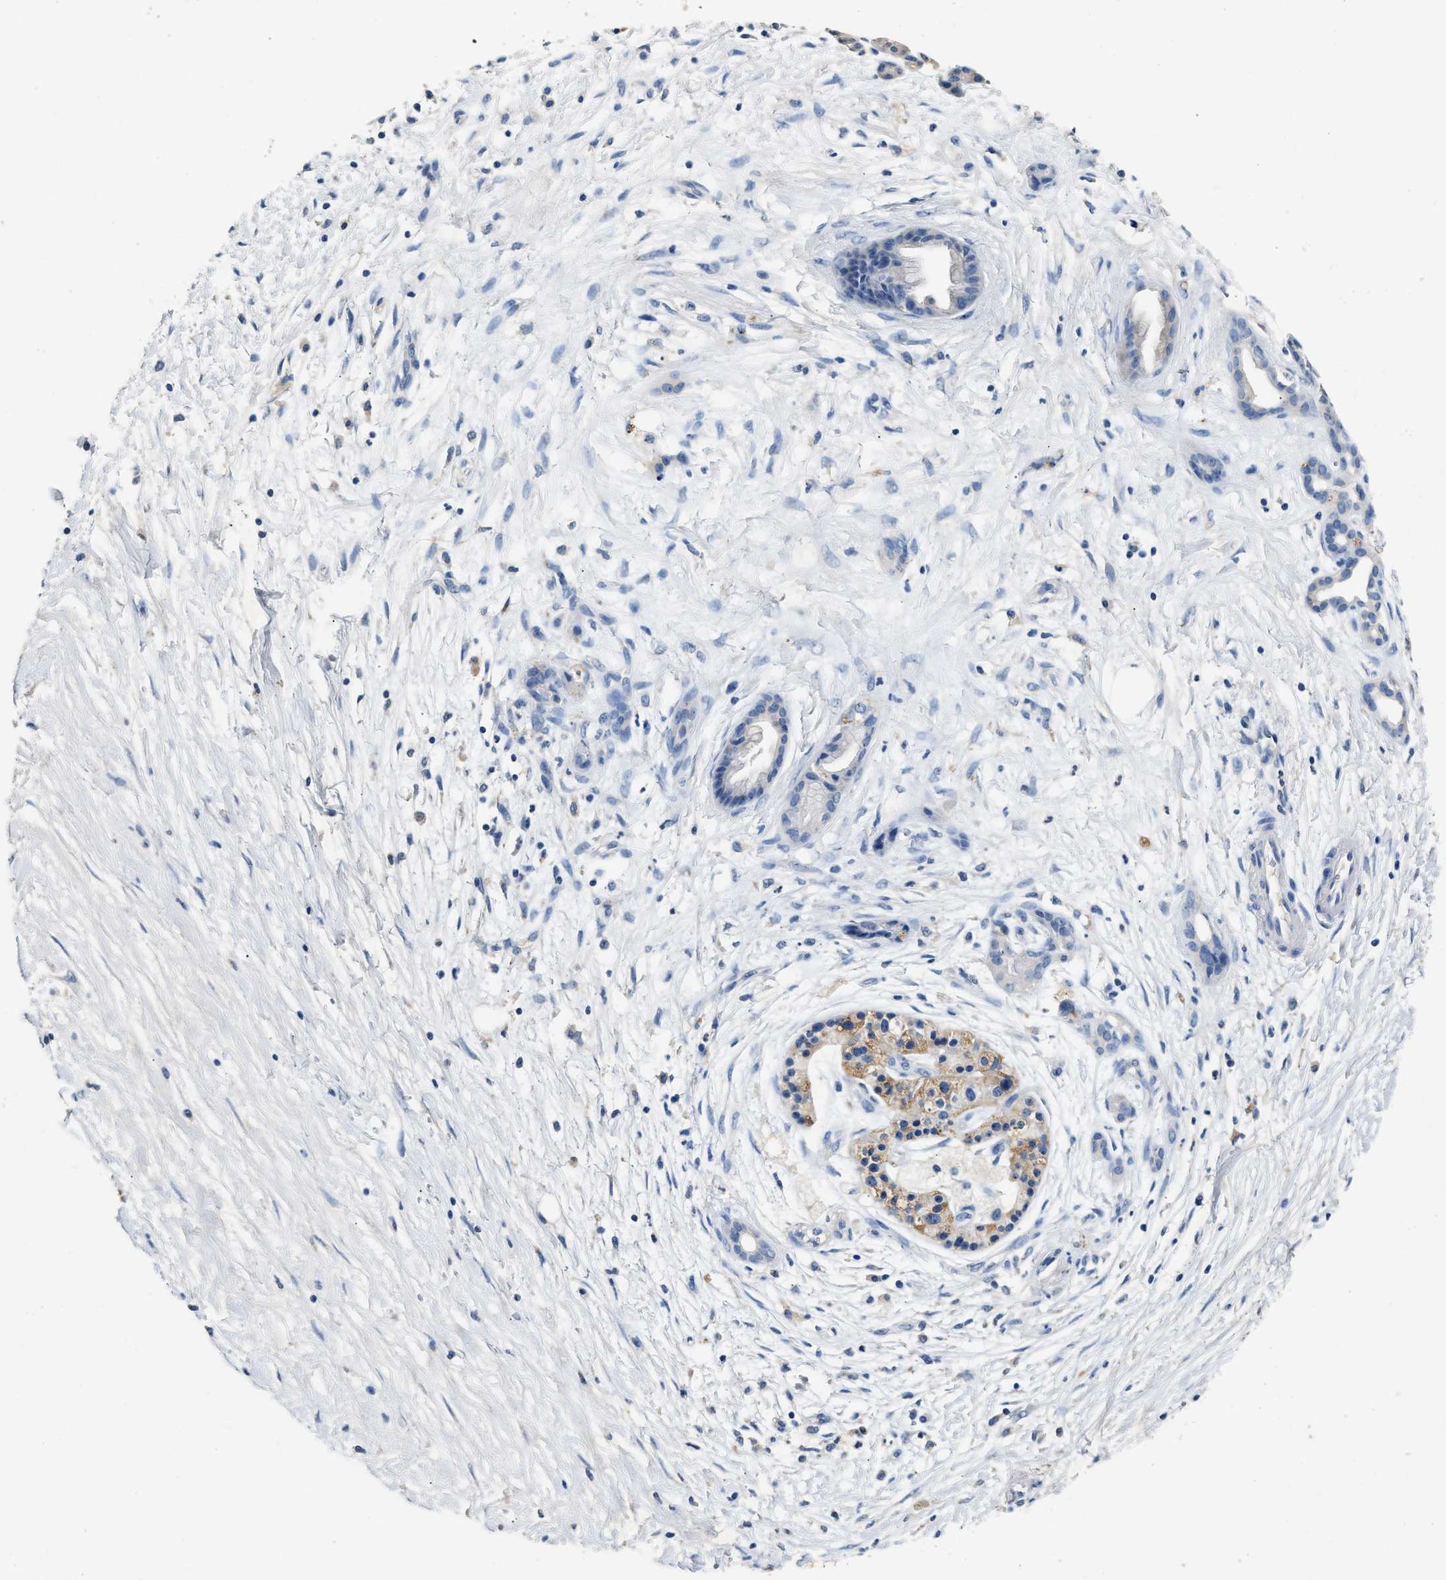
{"staining": {"intensity": "negative", "quantity": "none", "location": "none"}, "tissue": "pancreatic cancer", "cell_type": "Tumor cells", "image_type": "cancer", "snomed": [{"axis": "morphology", "description": "Adenocarcinoma, NOS"}, {"axis": "topography", "description": "Pancreas"}], "caption": "An immunohistochemistry (IHC) histopathology image of pancreatic cancer (adenocarcinoma) is shown. There is no staining in tumor cells of pancreatic cancer (adenocarcinoma).", "gene": "SLCO2B1", "patient": {"sex": "female", "age": 77}}